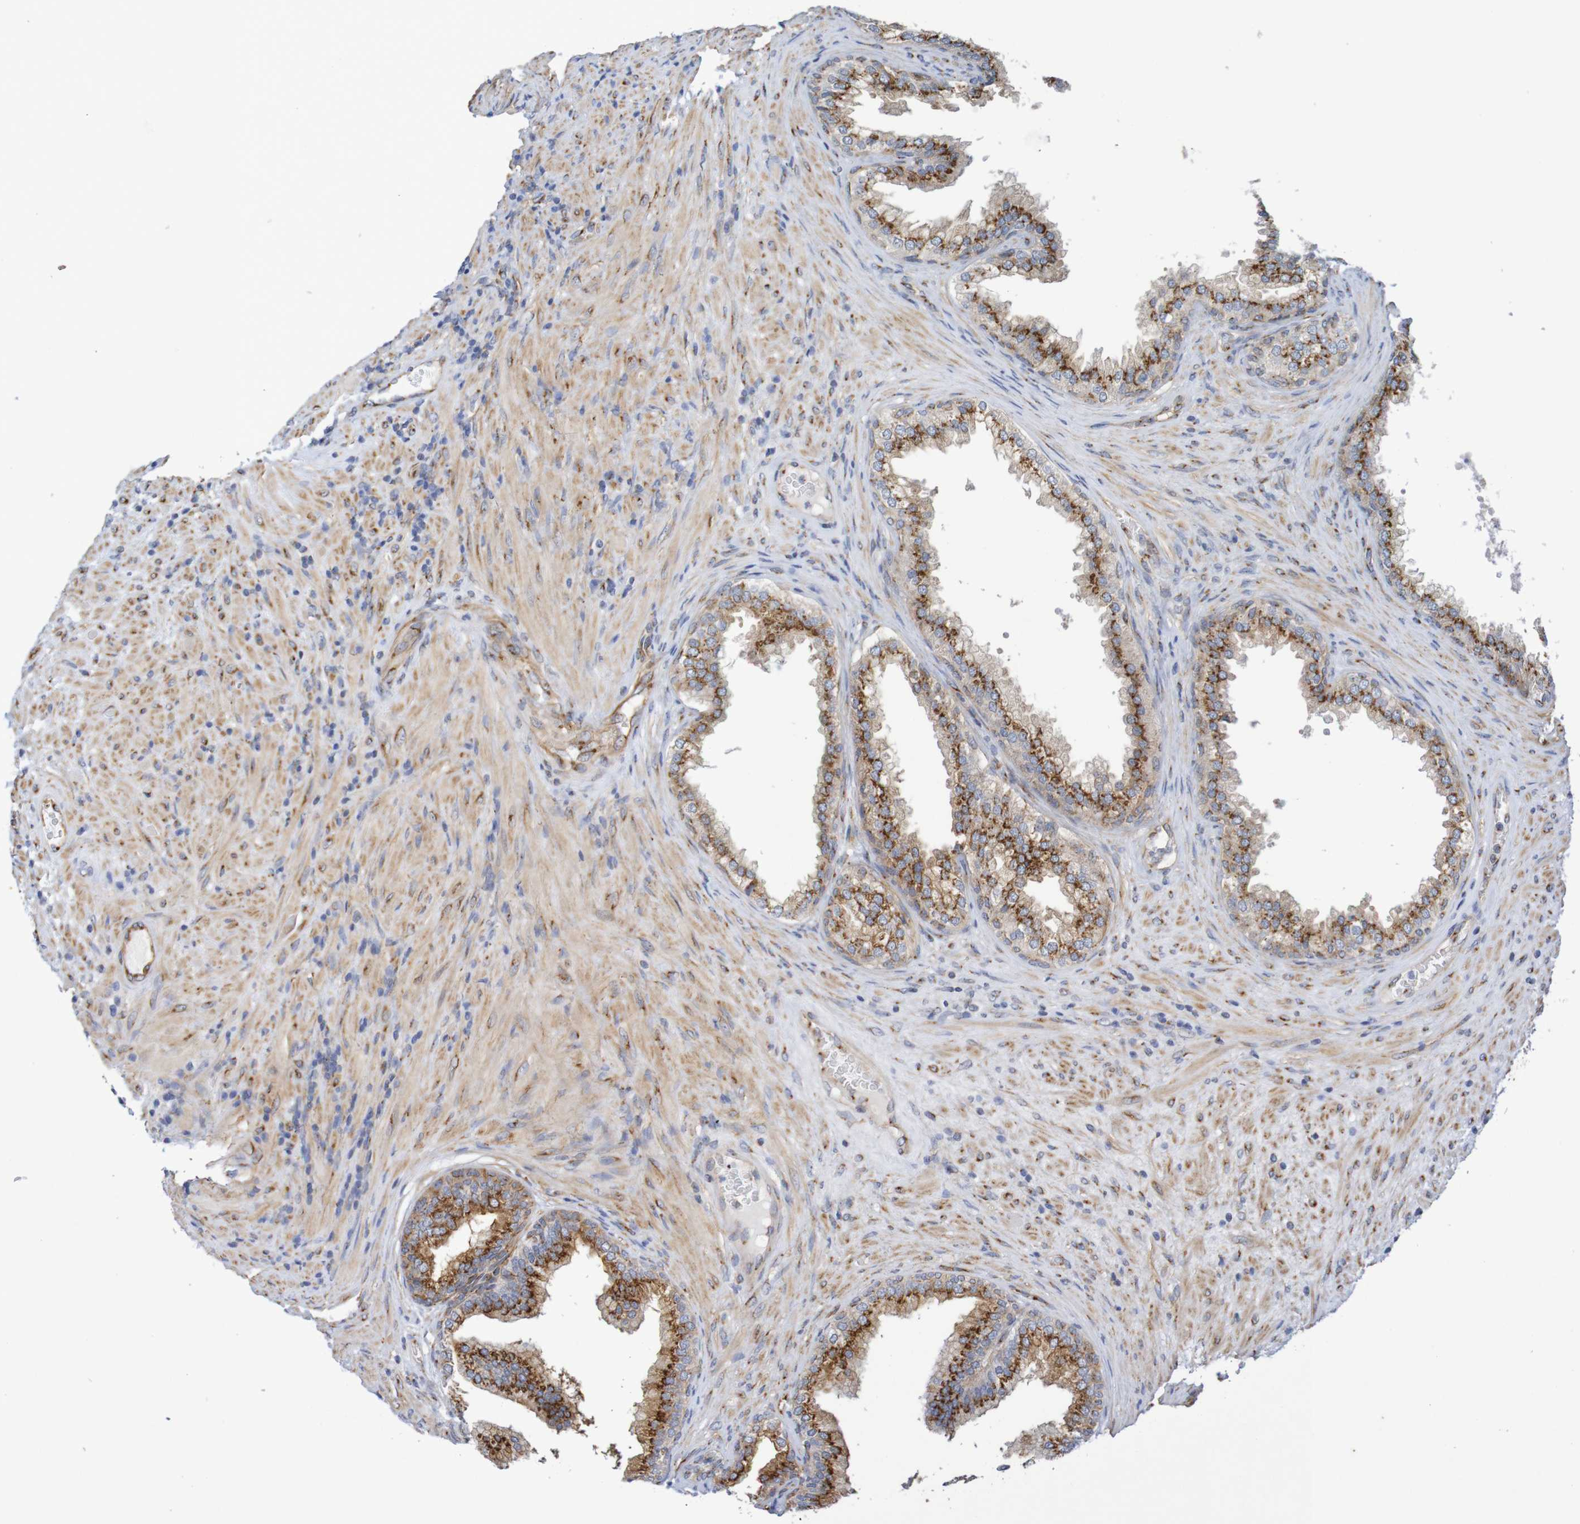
{"staining": {"intensity": "moderate", "quantity": ">75%", "location": "cytoplasmic/membranous"}, "tissue": "prostate", "cell_type": "Glandular cells", "image_type": "normal", "snomed": [{"axis": "morphology", "description": "Normal tissue, NOS"}, {"axis": "topography", "description": "Prostate"}], "caption": "The immunohistochemical stain highlights moderate cytoplasmic/membranous expression in glandular cells of normal prostate.", "gene": "DCP2", "patient": {"sex": "male", "age": 76}}